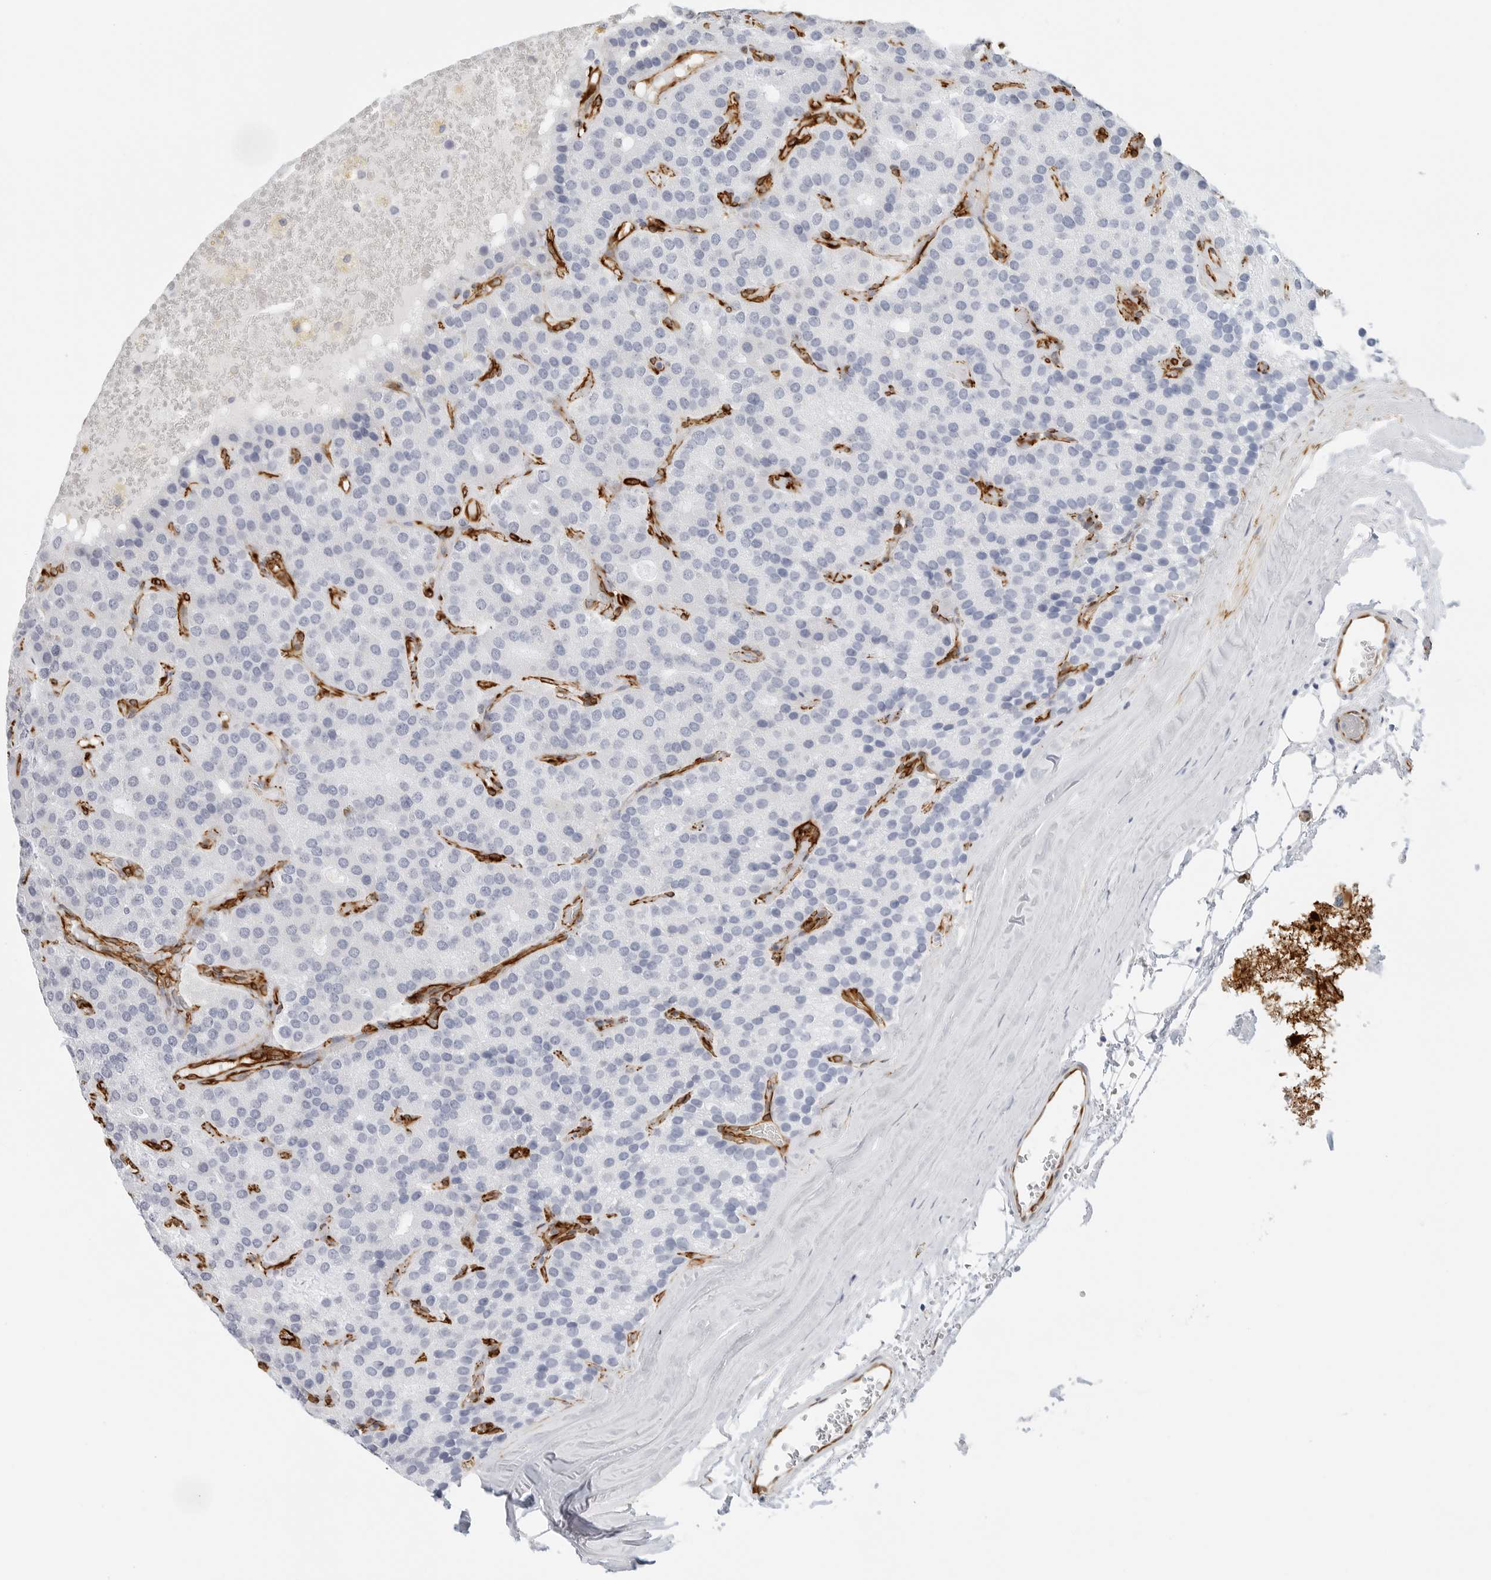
{"staining": {"intensity": "negative", "quantity": "none", "location": "none"}, "tissue": "parathyroid gland", "cell_type": "Glandular cells", "image_type": "normal", "snomed": [{"axis": "morphology", "description": "Normal tissue, NOS"}, {"axis": "morphology", "description": "Adenoma, NOS"}, {"axis": "topography", "description": "Parathyroid gland"}], "caption": "Immunohistochemistry (IHC) image of benign parathyroid gland: parathyroid gland stained with DAB demonstrates no significant protein positivity in glandular cells.", "gene": "NES", "patient": {"sex": "female", "age": 86}}